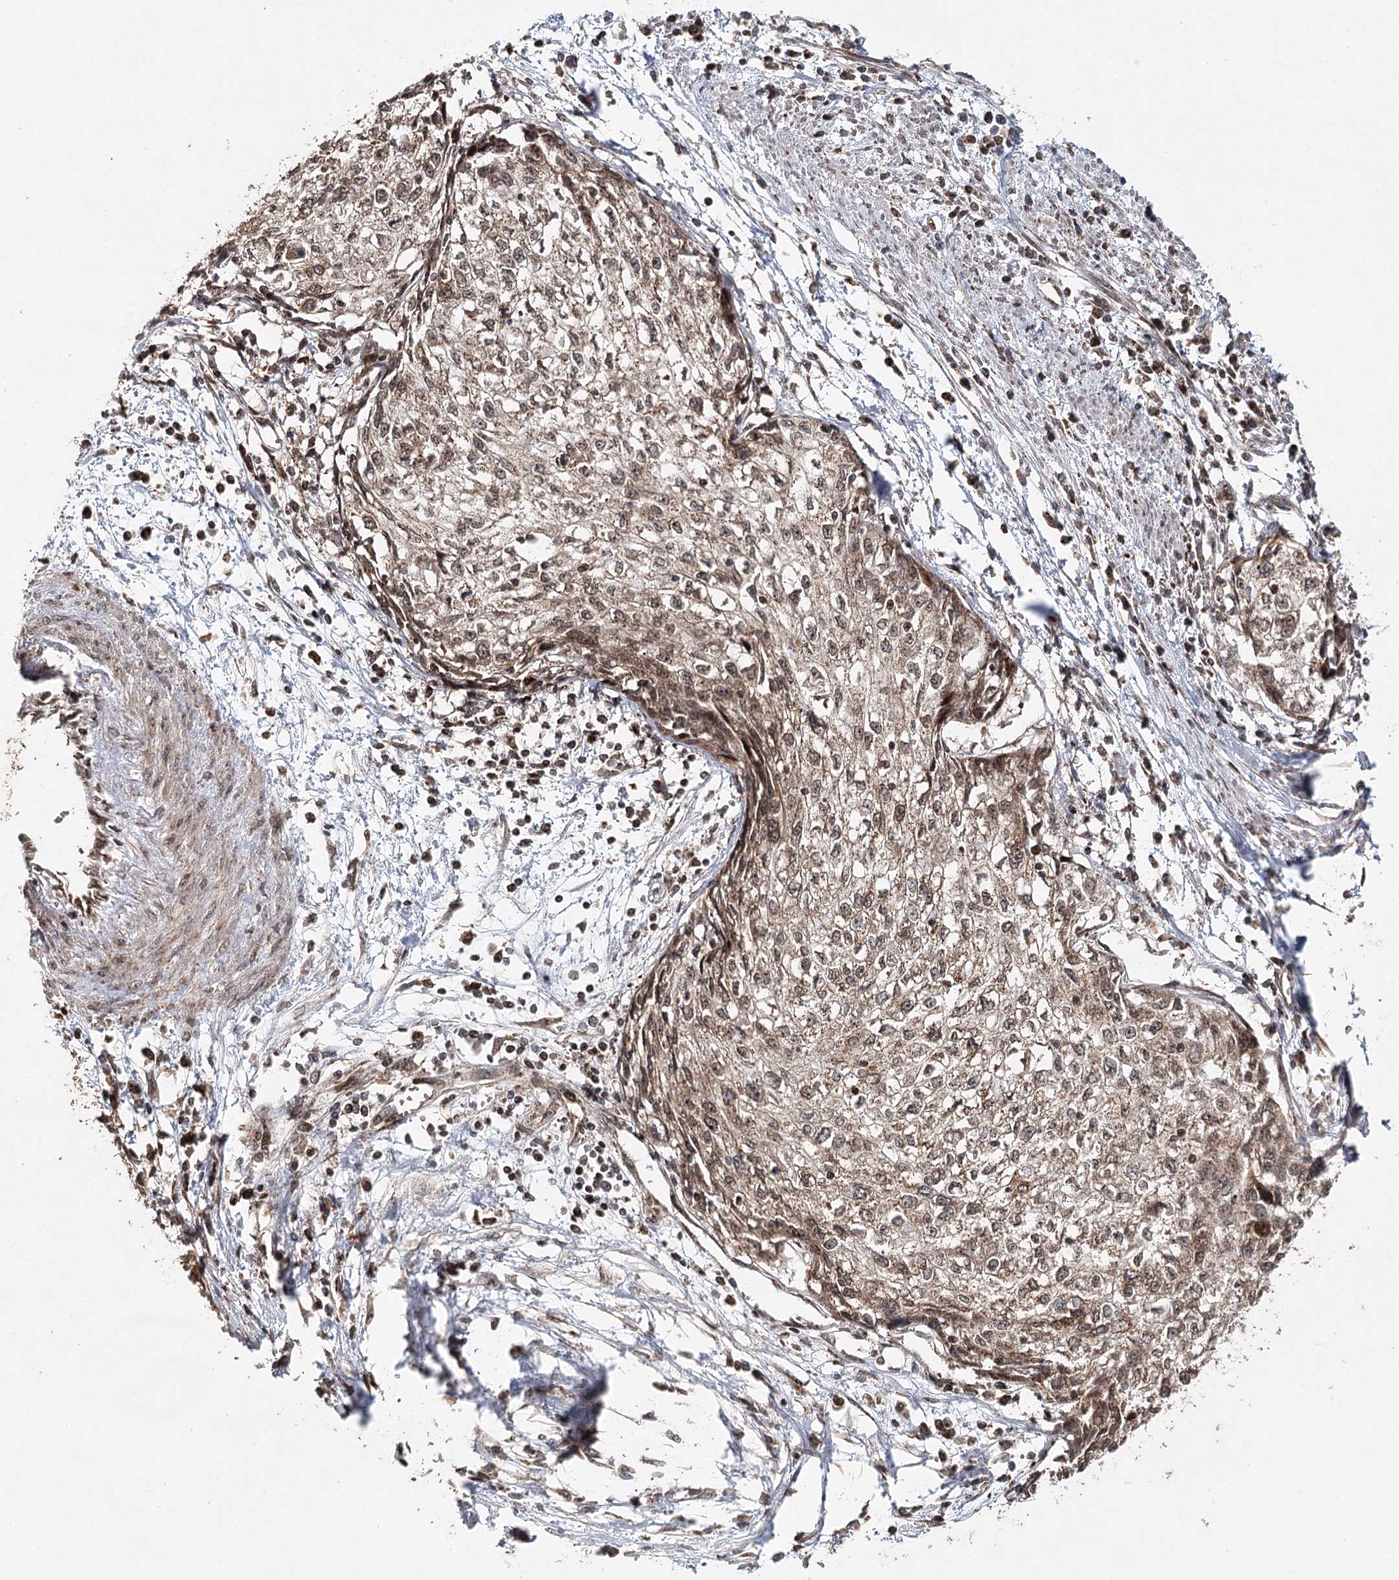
{"staining": {"intensity": "weak", "quantity": ">75%", "location": "cytoplasmic/membranous,nuclear"}, "tissue": "cervical cancer", "cell_type": "Tumor cells", "image_type": "cancer", "snomed": [{"axis": "morphology", "description": "Squamous cell carcinoma, NOS"}, {"axis": "topography", "description": "Cervix"}], "caption": "Cervical squamous cell carcinoma tissue demonstrates weak cytoplasmic/membranous and nuclear positivity in about >75% of tumor cells", "gene": "ZNRF3", "patient": {"sex": "female", "age": 57}}